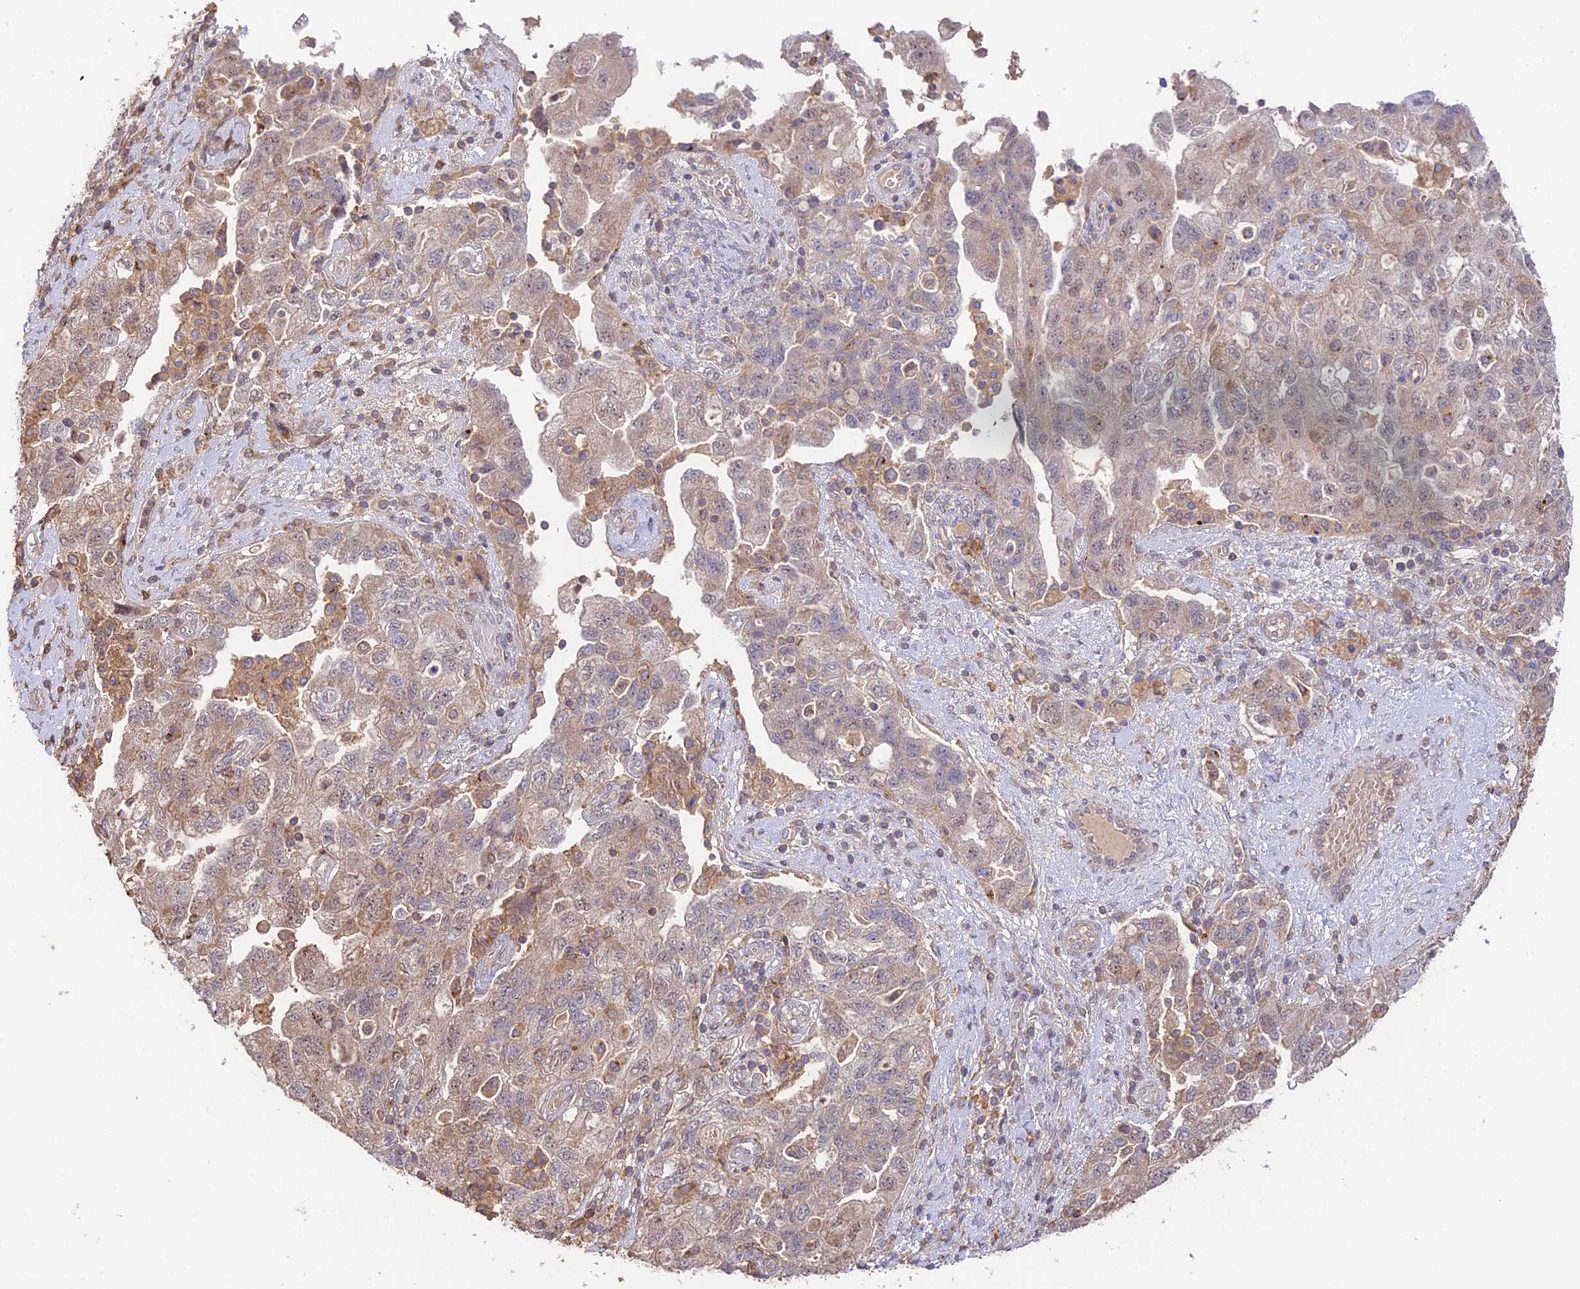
{"staining": {"intensity": "weak", "quantity": "25%-75%", "location": "cytoplasmic/membranous,nuclear"}, "tissue": "ovarian cancer", "cell_type": "Tumor cells", "image_type": "cancer", "snomed": [{"axis": "morphology", "description": "Carcinoma, NOS"}, {"axis": "morphology", "description": "Cystadenocarcinoma, serous, NOS"}, {"axis": "topography", "description": "Ovary"}], "caption": "Ovarian cancer stained with a brown dye exhibits weak cytoplasmic/membranous and nuclear positive positivity in about 25%-75% of tumor cells.", "gene": "CLCF1", "patient": {"sex": "female", "age": 69}}